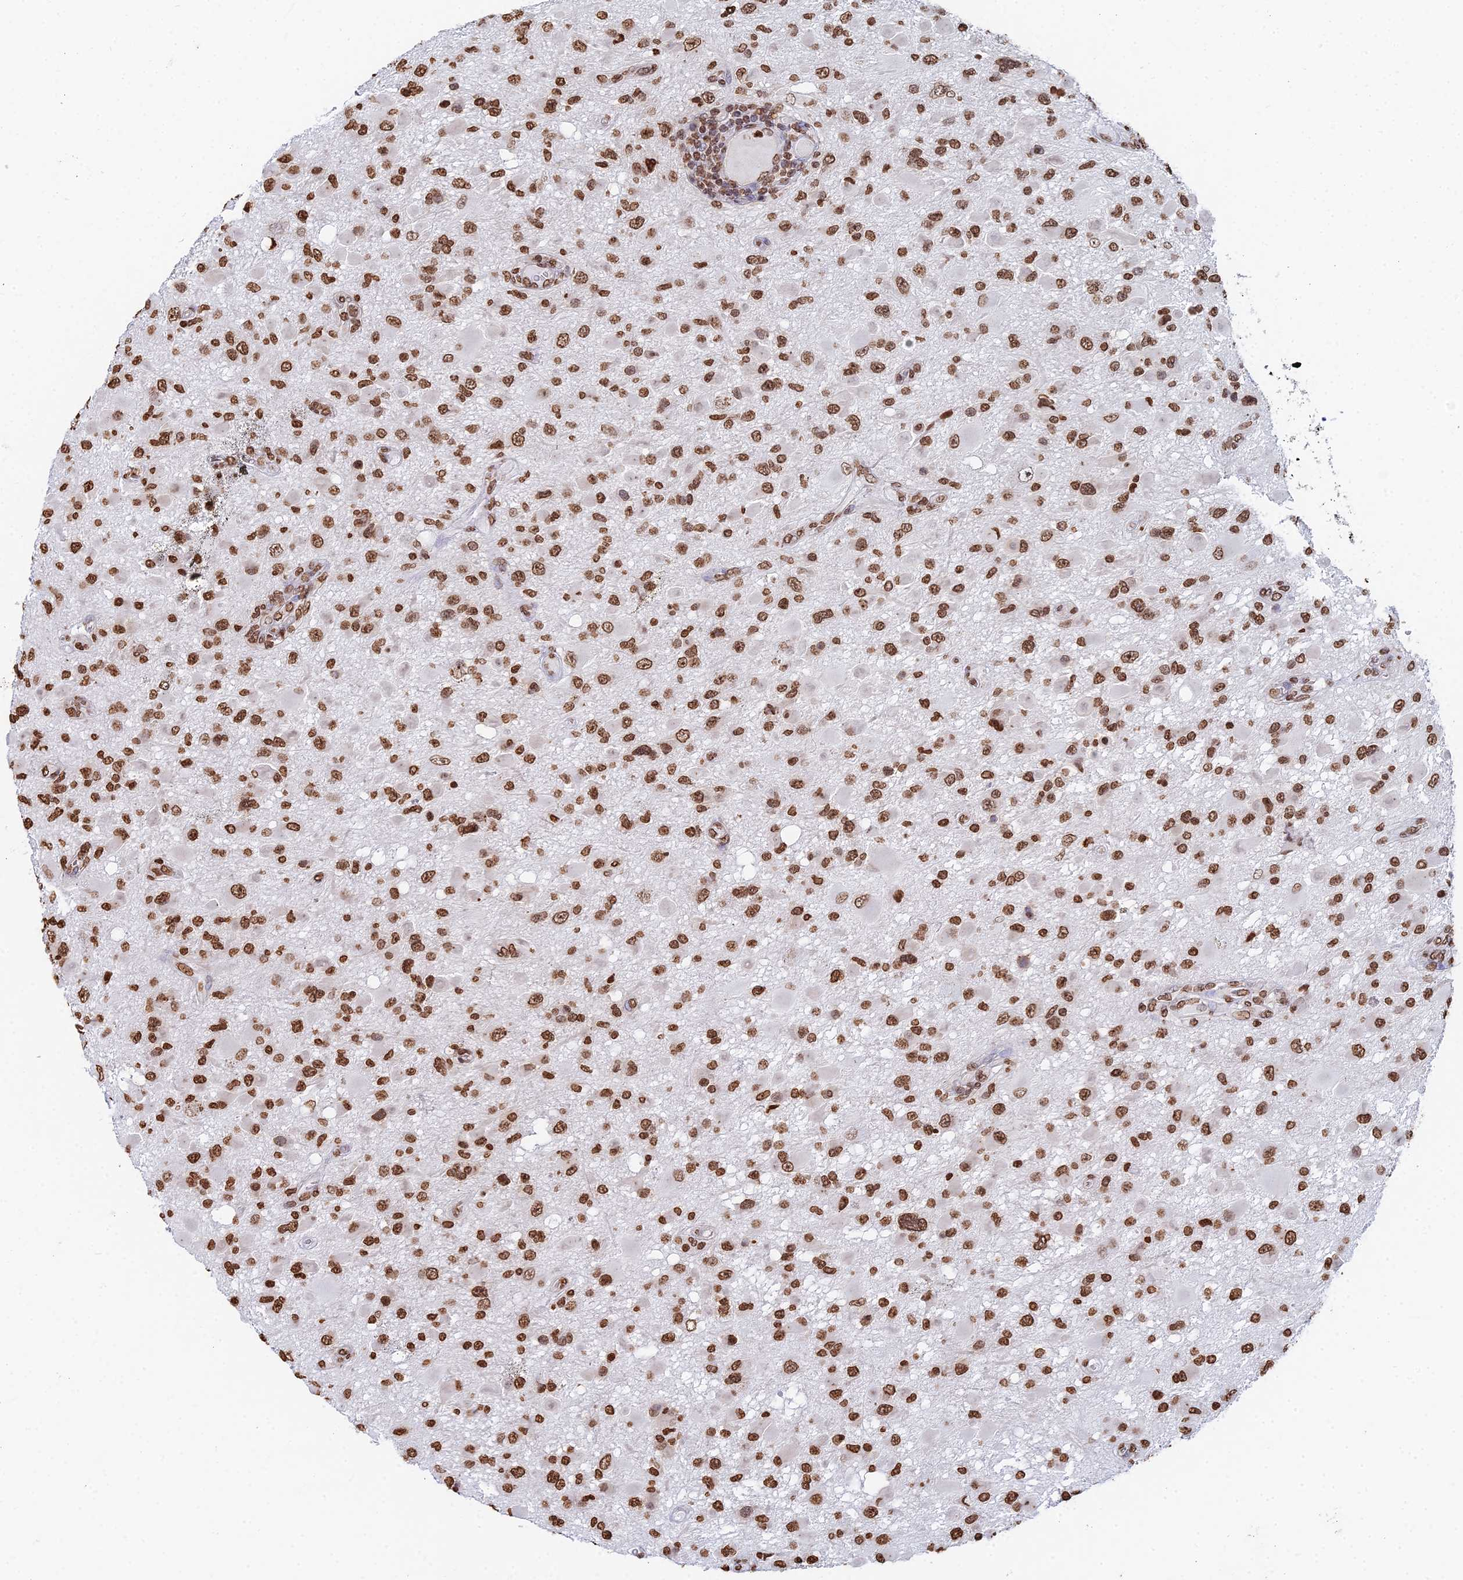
{"staining": {"intensity": "strong", "quantity": ">75%", "location": "nuclear"}, "tissue": "glioma", "cell_type": "Tumor cells", "image_type": "cancer", "snomed": [{"axis": "morphology", "description": "Glioma, malignant, High grade"}, {"axis": "topography", "description": "Brain"}], "caption": "Protein staining of glioma tissue shows strong nuclear expression in about >75% of tumor cells. The staining was performed using DAB to visualize the protein expression in brown, while the nuclei were stained in blue with hematoxylin (Magnification: 20x).", "gene": "GBP3", "patient": {"sex": "male", "age": 53}}